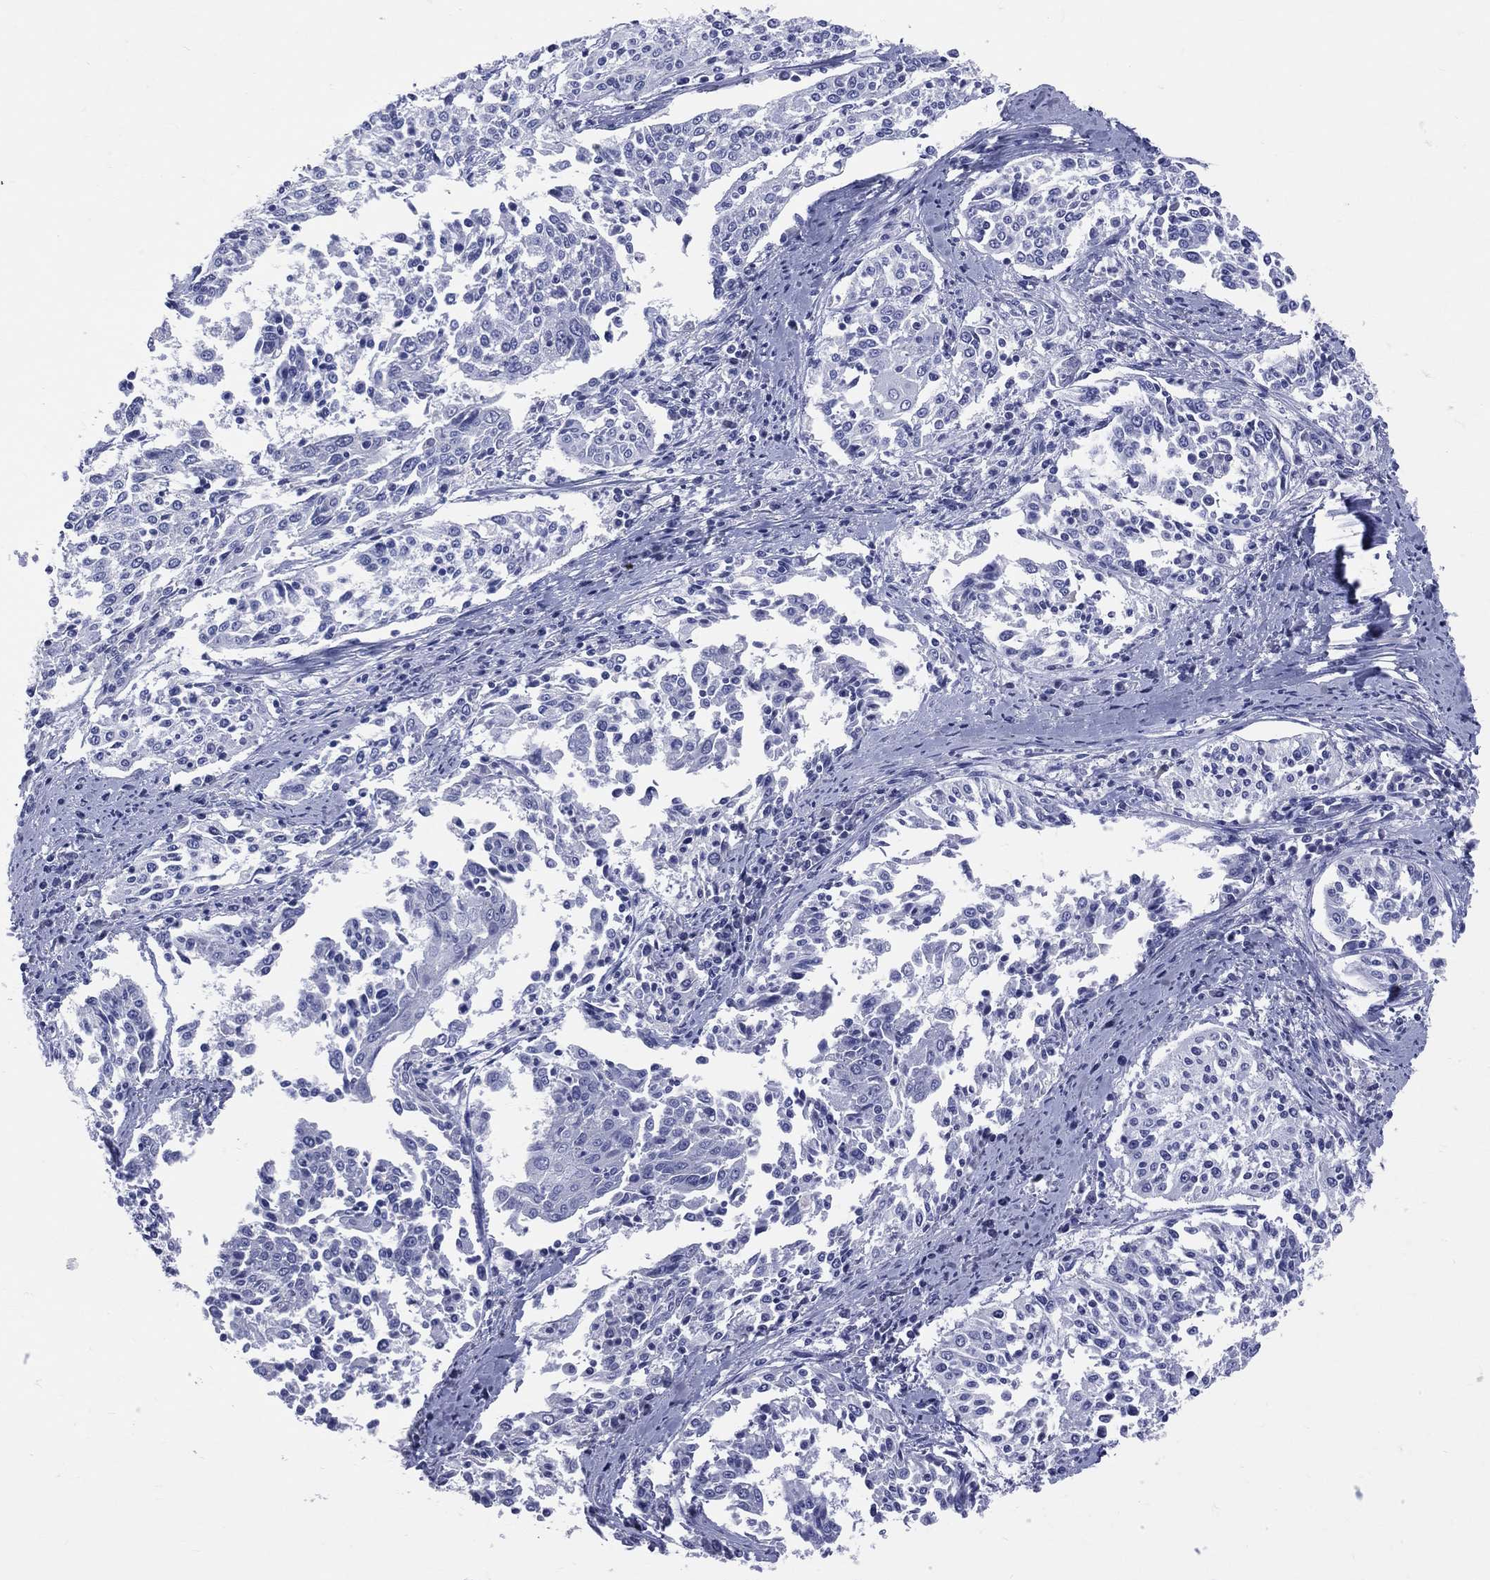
{"staining": {"intensity": "negative", "quantity": "none", "location": "none"}, "tissue": "cervical cancer", "cell_type": "Tumor cells", "image_type": "cancer", "snomed": [{"axis": "morphology", "description": "Squamous cell carcinoma, NOS"}, {"axis": "topography", "description": "Cervix"}], "caption": "Cervical cancer (squamous cell carcinoma) was stained to show a protein in brown. There is no significant positivity in tumor cells. The staining is performed using DAB brown chromogen with nuclei counter-stained in using hematoxylin.", "gene": "CYLC1", "patient": {"sex": "female", "age": 41}}